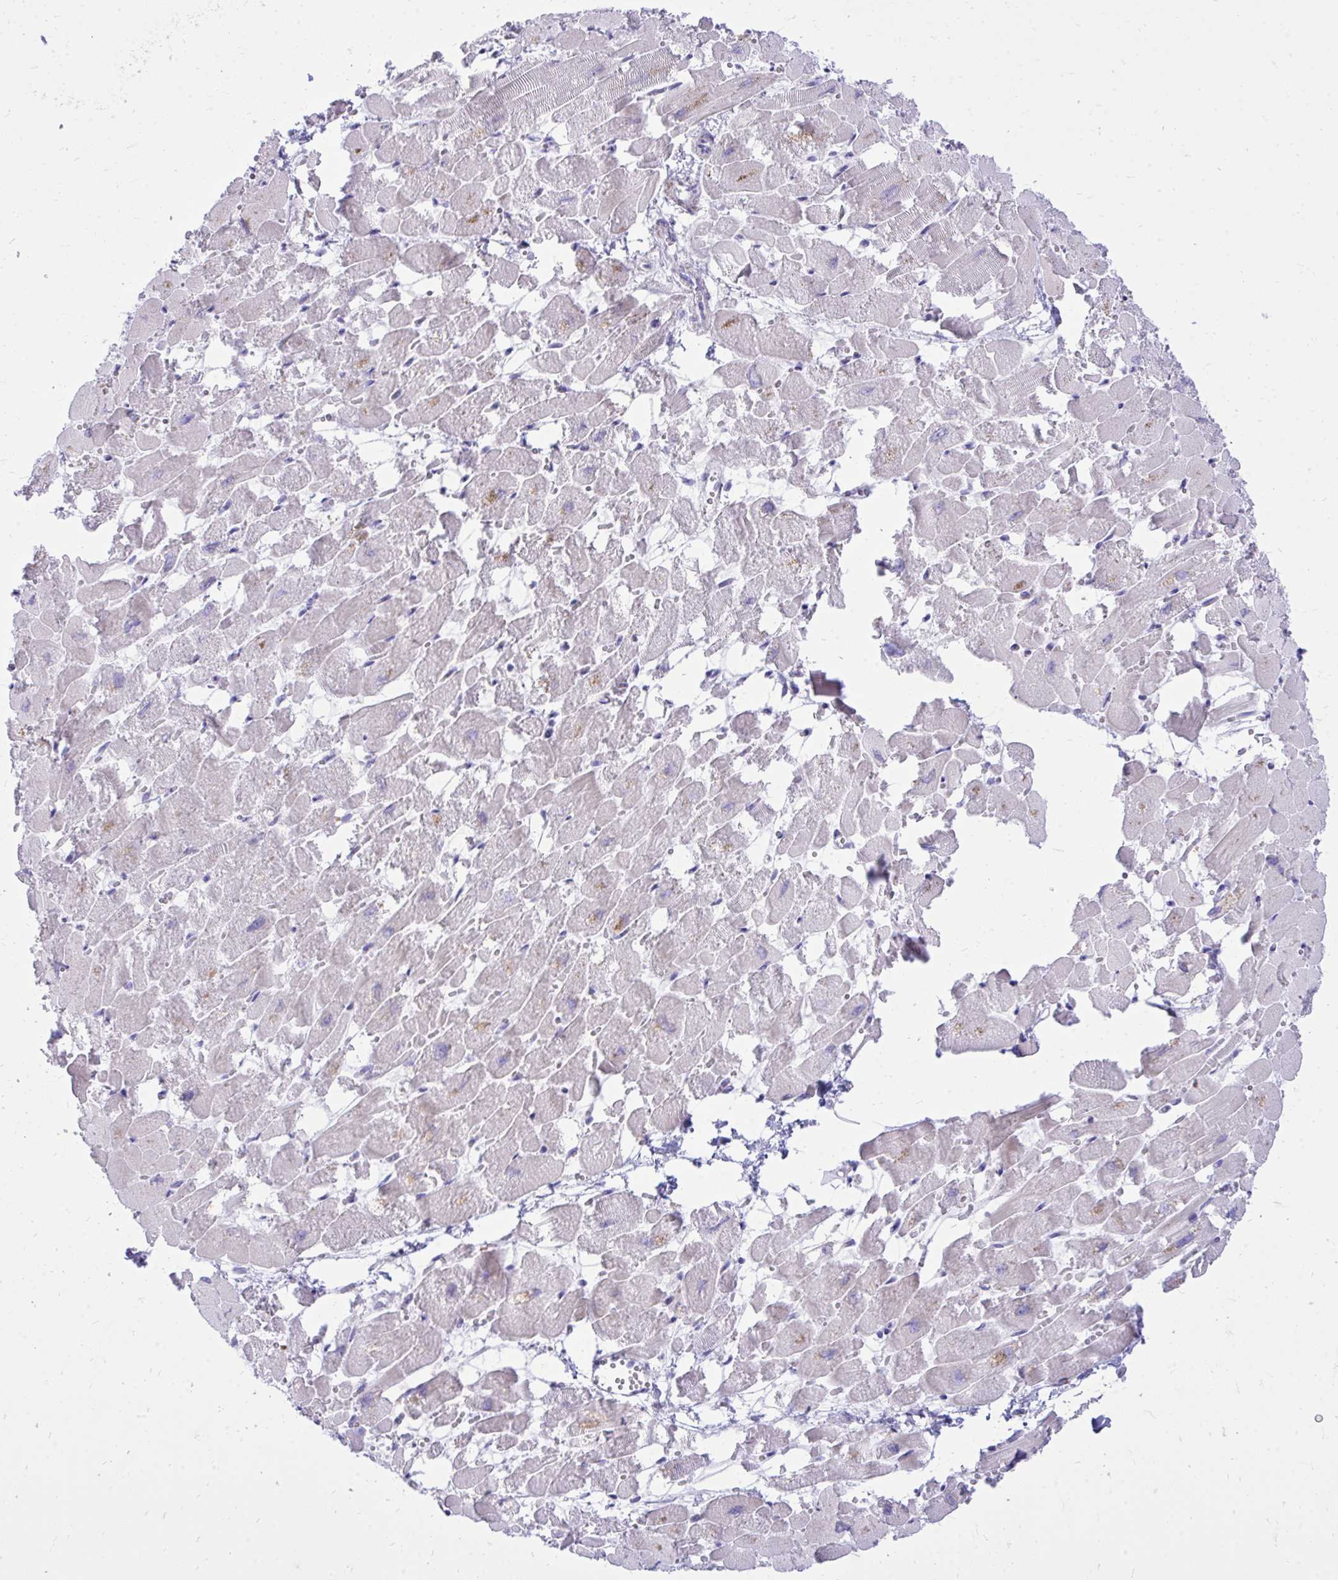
{"staining": {"intensity": "moderate", "quantity": "<25%", "location": "cytoplasmic/membranous"}, "tissue": "heart muscle", "cell_type": "Cardiomyocytes", "image_type": "normal", "snomed": [{"axis": "morphology", "description": "Normal tissue, NOS"}, {"axis": "topography", "description": "Heart"}], "caption": "Moderate cytoplasmic/membranous protein expression is identified in about <25% of cardiomyocytes in heart muscle. The staining was performed using DAB (3,3'-diaminobenzidine), with brown indicating positive protein expression. Nuclei are stained blue with hematoxylin.", "gene": "ANKDD1B", "patient": {"sex": "female", "age": 52}}